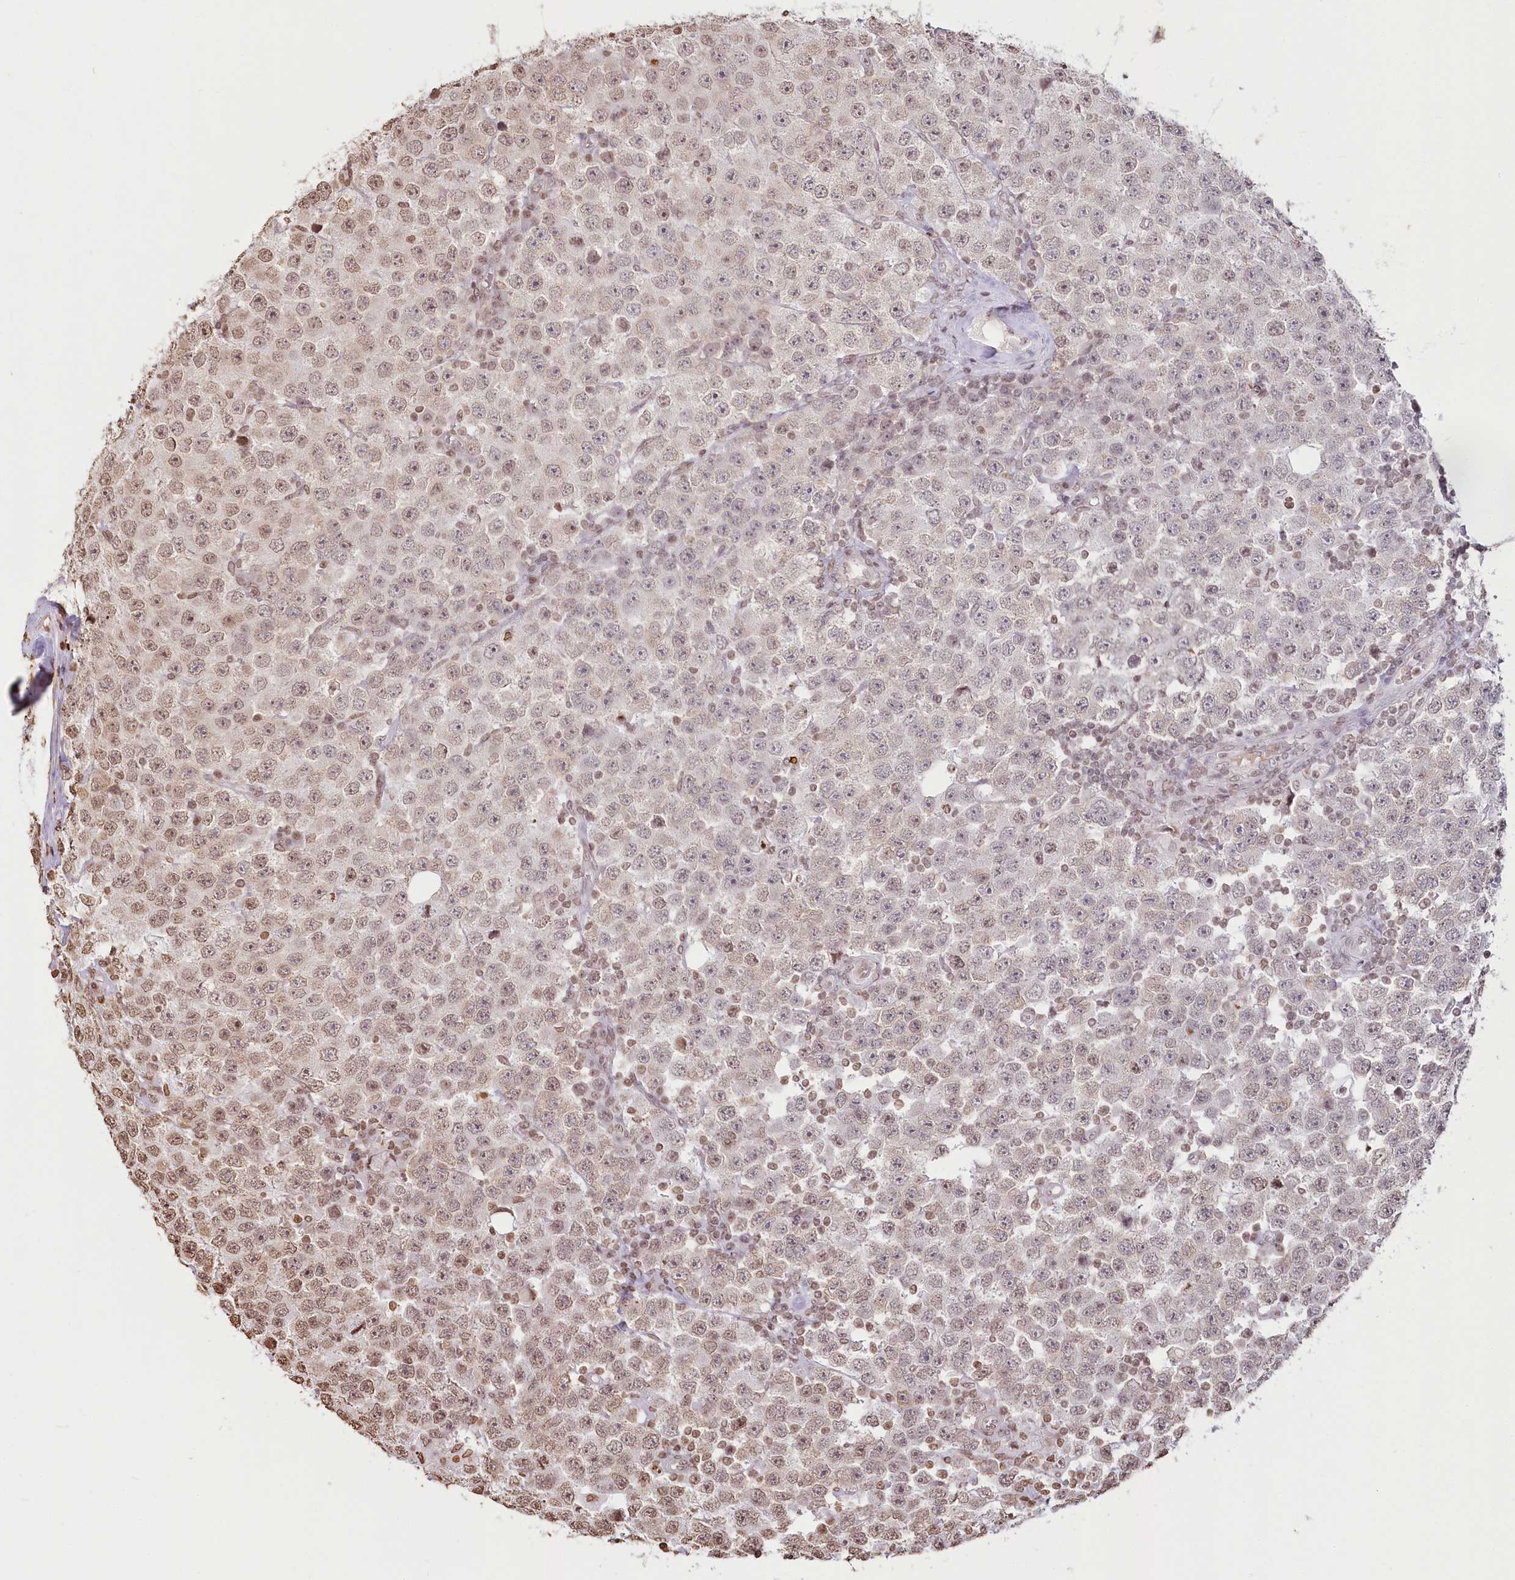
{"staining": {"intensity": "moderate", "quantity": "25%-75%", "location": "nuclear"}, "tissue": "testis cancer", "cell_type": "Tumor cells", "image_type": "cancer", "snomed": [{"axis": "morphology", "description": "Seminoma, NOS"}, {"axis": "topography", "description": "Testis"}], "caption": "IHC (DAB (3,3'-diaminobenzidine)) staining of testis cancer displays moderate nuclear protein positivity in approximately 25%-75% of tumor cells. The protein of interest is stained brown, and the nuclei are stained in blue (DAB (3,3'-diaminobenzidine) IHC with brightfield microscopy, high magnification).", "gene": "FAM13A", "patient": {"sex": "male", "age": 28}}